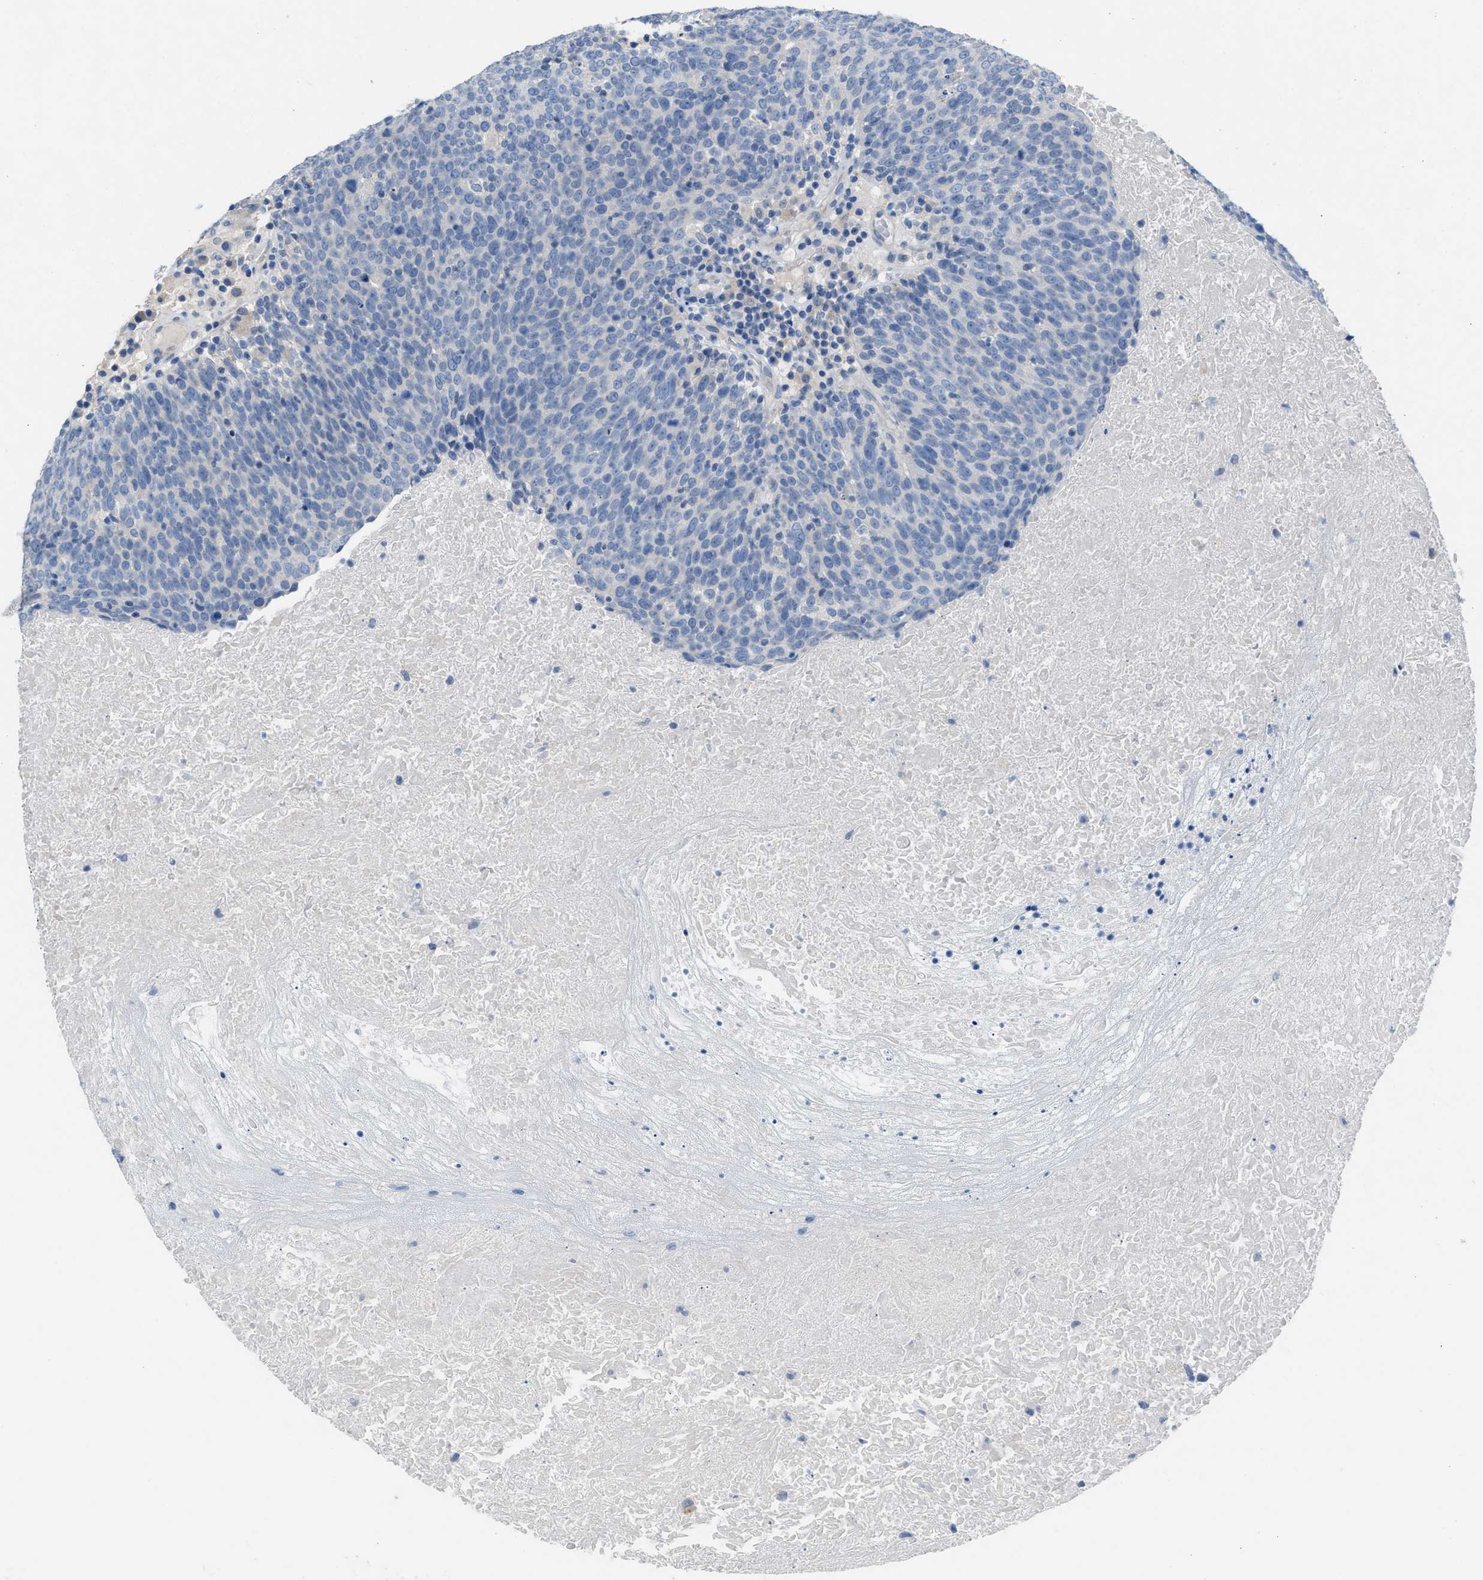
{"staining": {"intensity": "negative", "quantity": "none", "location": "none"}, "tissue": "head and neck cancer", "cell_type": "Tumor cells", "image_type": "cancer", "snomed": [{"axis": "morphology", "description": "Squamous cell carcinoma, NOS"}, {"axis": "morphology", "description": "Squamous cell carcinoma, metastatic, NOS"}, {"axis": "topography", "description": "Lymph node"}, {"axis": "topography", "description": "Head-Neck"}], "caption": "Protein analysis of metastatic squamous cell carcinoma (head and neck) reveals no significant positivity in tumor cells. Brightfield microscopy of immunohistochemistry (IHC) stained with DAB (brown) and hematoxylin (blue), captured at high magnification.", "gene": "ASPA", "patient": {"sex": "male", "age": 62}}